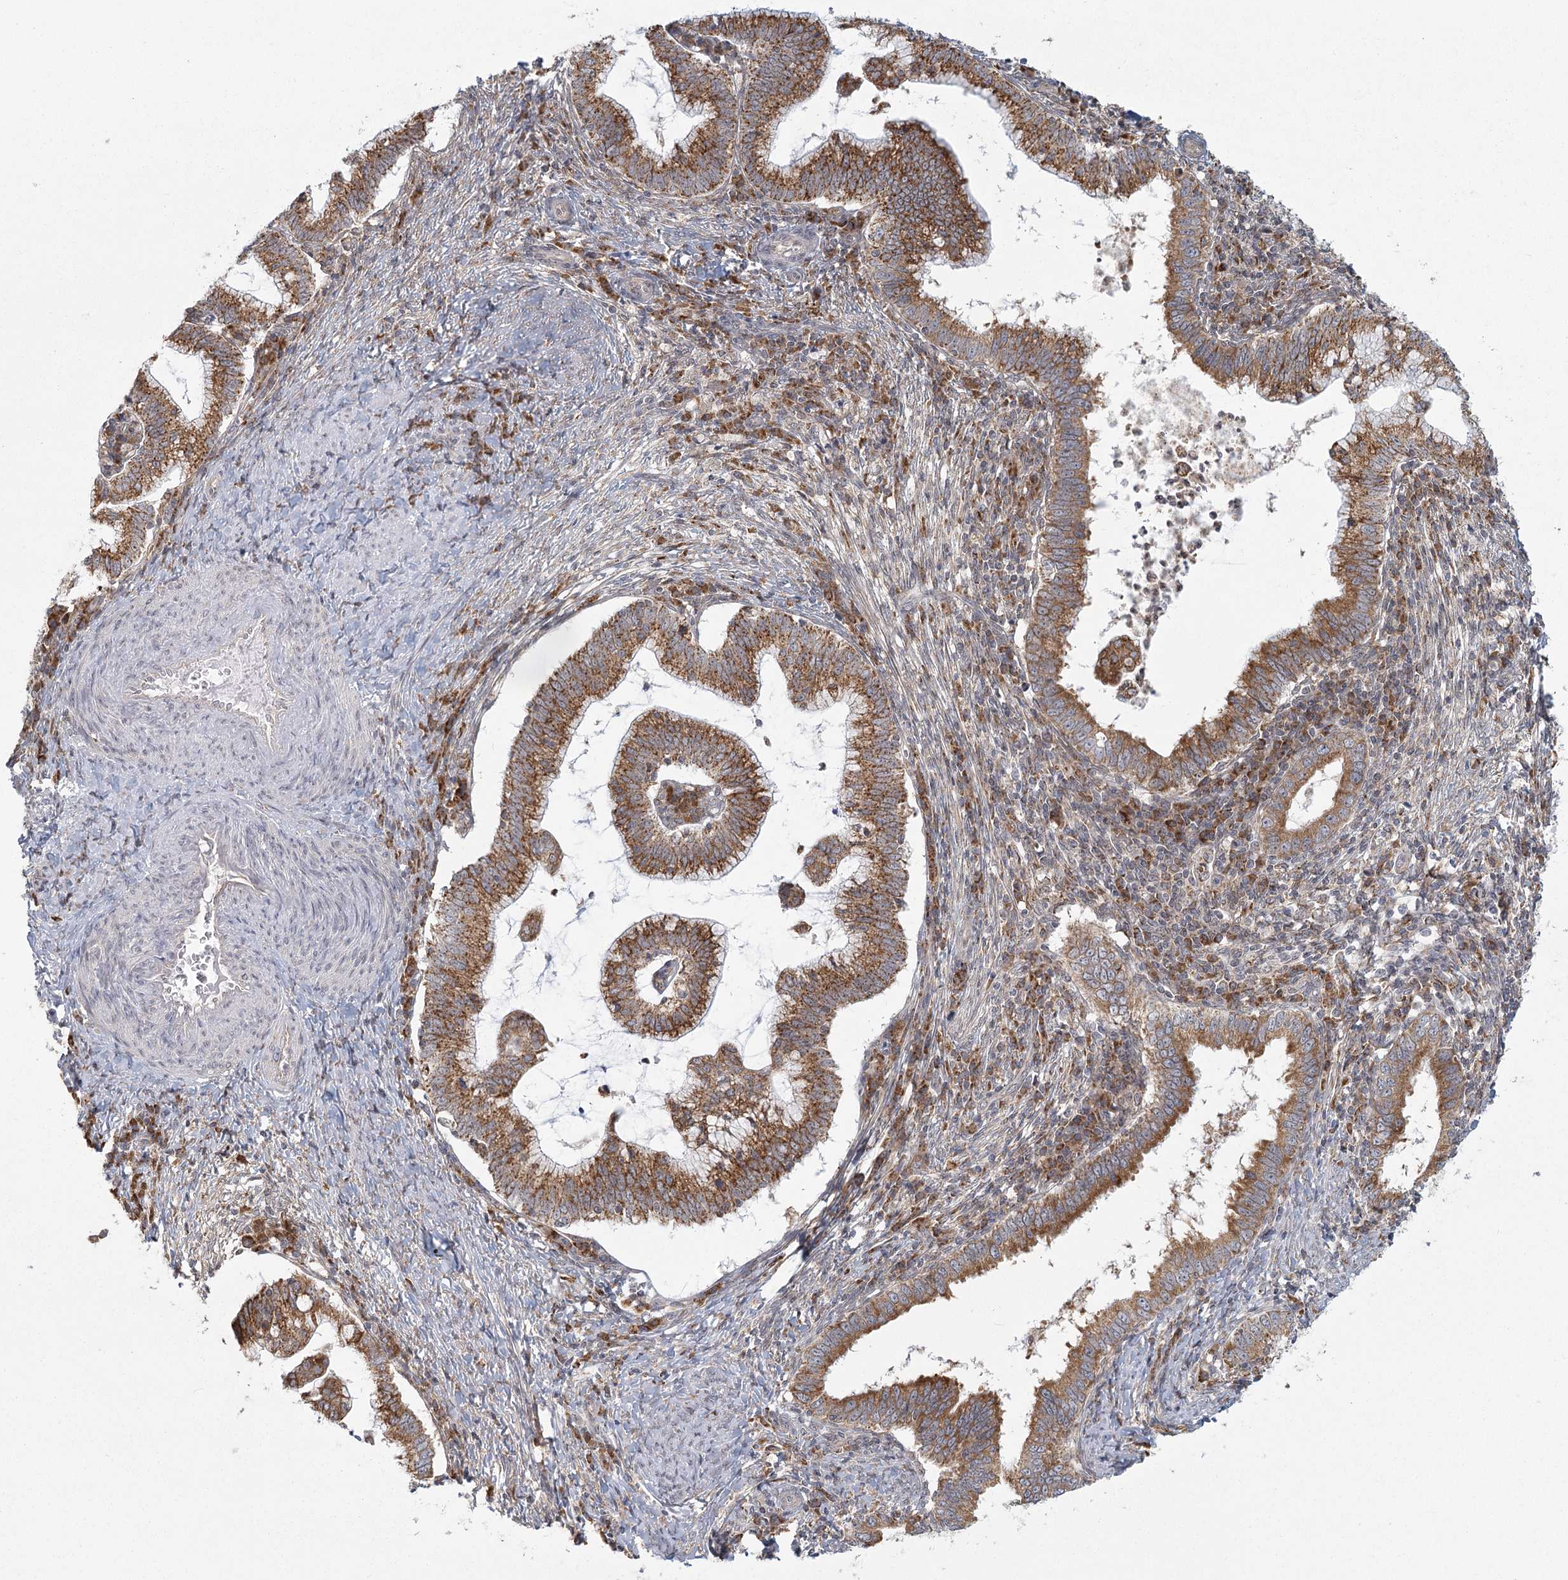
{"staining": {"intensity": "moderate", "quantity": ">75%", "location": "cytoplasmic/membranous"}, "tissue": "cervical cancer", "cell_type": "Tumor cells", "image_type": "cancer", "snomed": [{"axis": "morphology", "description": "Adenocarcinoma, NOS"}, {"axis": "topography", "description": "Cervix"}], "caption": "Brown immunohistochemical staining in cervical cancer (adenocarcinoma) shows moderate cytoplasmic/membranous positivity in about >75% of tumor cells.", "gene": "LACTB", "patient": {"sex": "female", "age": 36}}